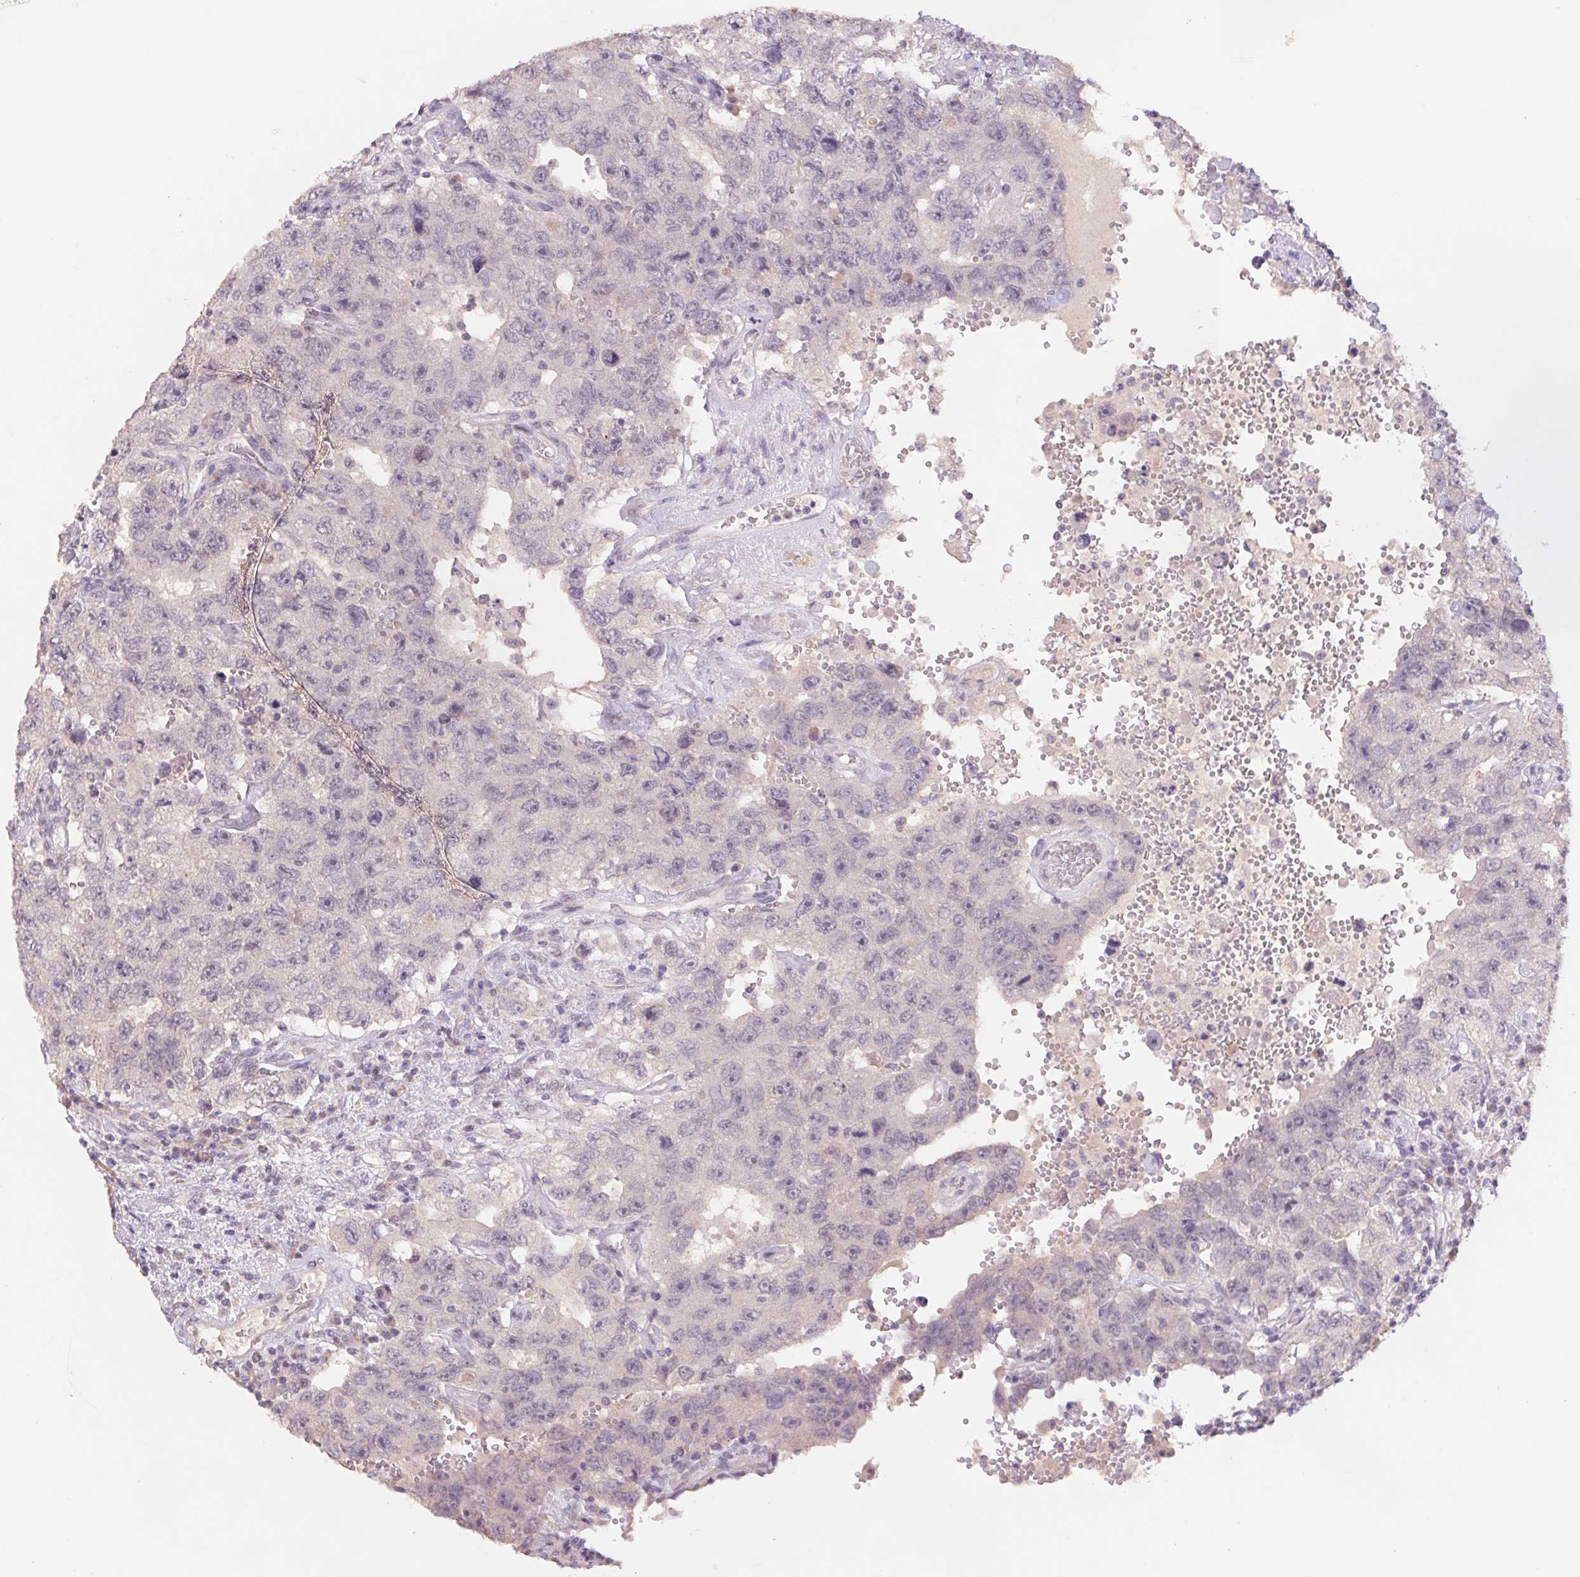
{"staining": {"intensity": "negative", "quantity": "none", "location": "none"}, "tissue": "testis cancer", "cell_type": "Tumor cells", "image_type": "cancer", "snomed": [{"axis": "morphology", "description": "Carcinoma, Embryonal, NOS"}, {"axis": "topography", "description": "Testis"}], "caption": "The IHC image has no significant staining in tumor cells of embryonal carcinoma (testis) tissue. Brightfield microscopy of IHC stained with DAB (3,3'-diaminobenzidine) (brown) and hematoxylin (blue), captured at high magnification.", "gene": "PNMA8B", "patient": {"sex": "male", "age": 26}}